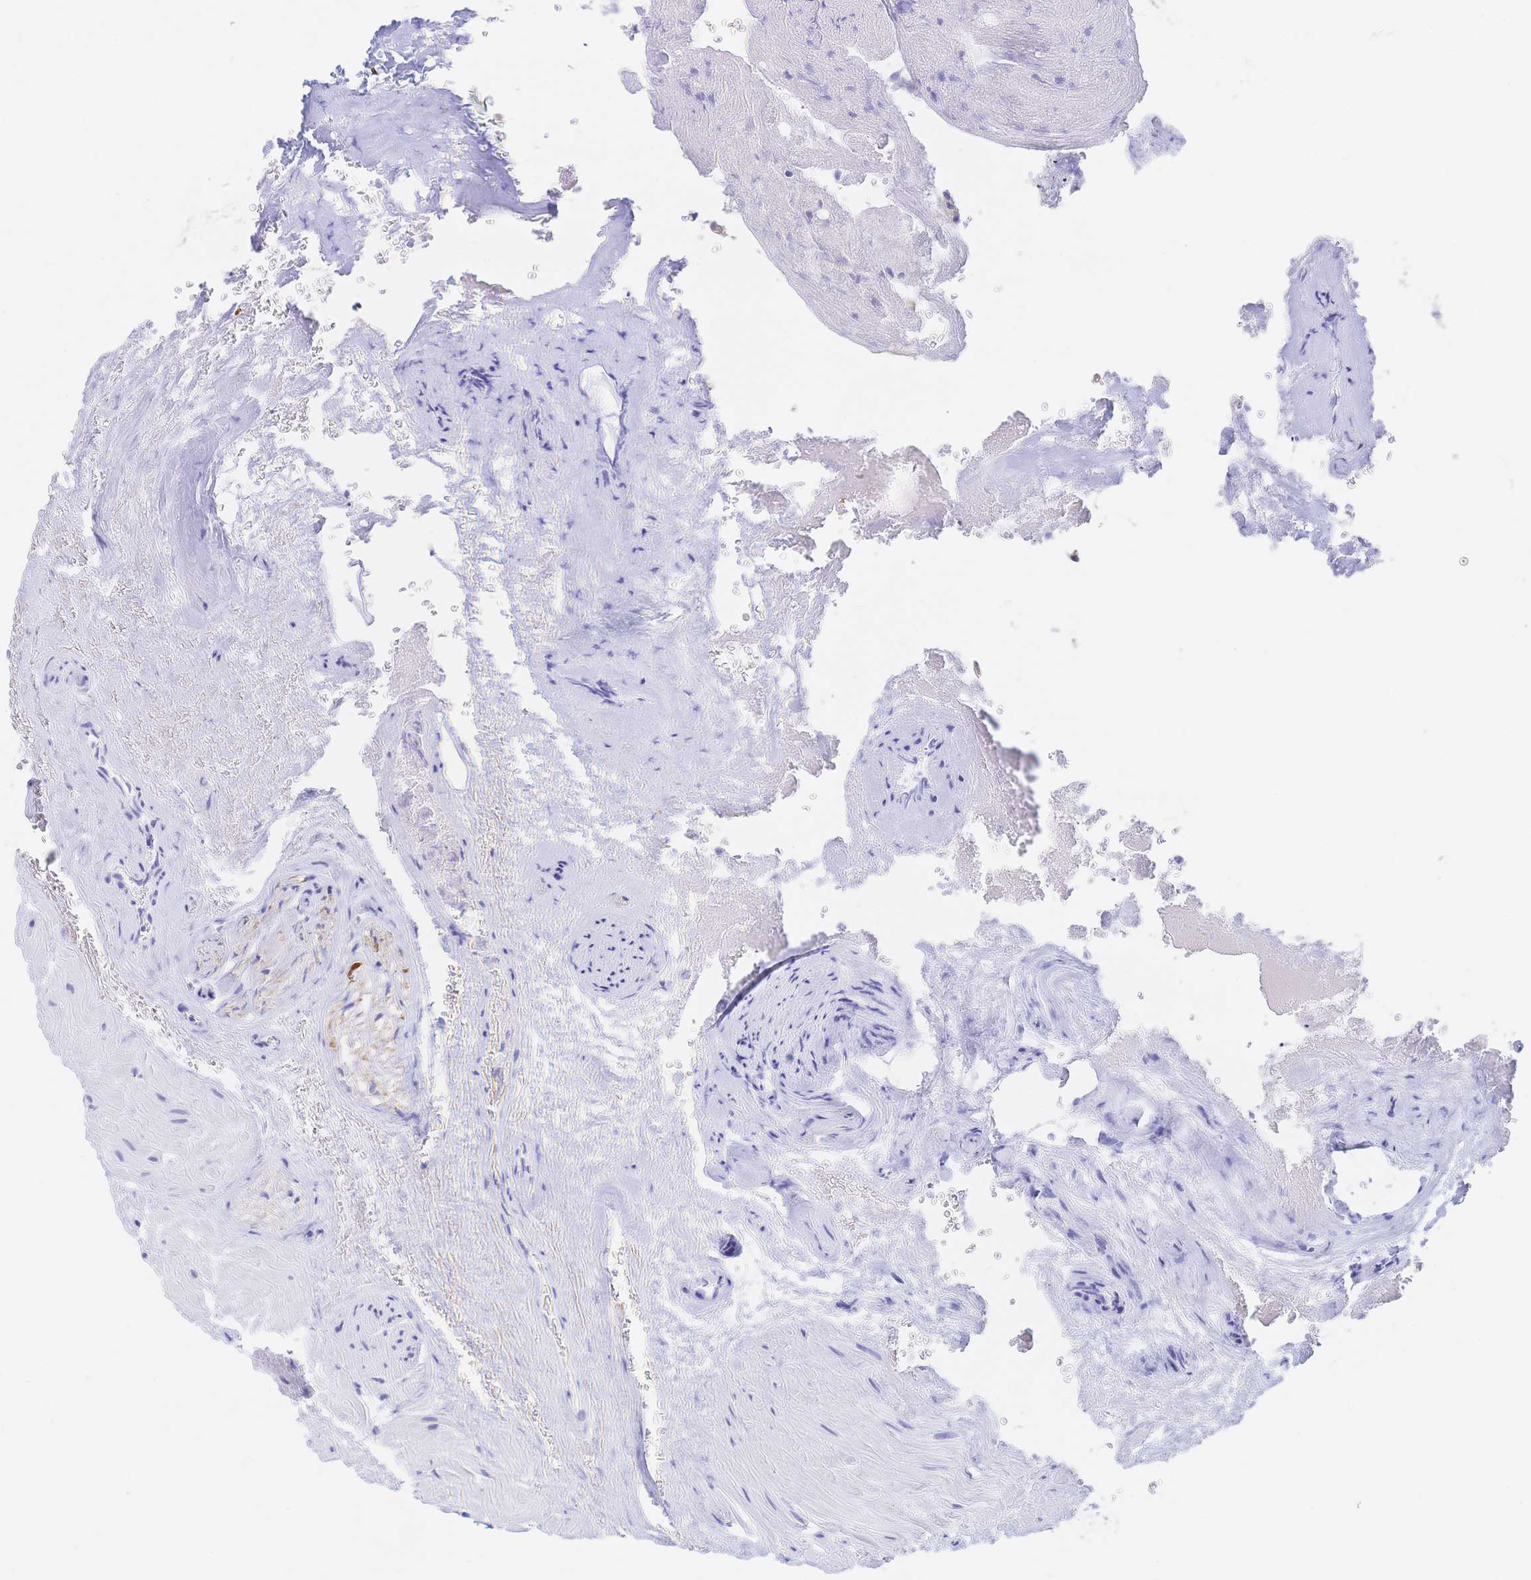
{"staining": {"intensity": "negative", "quantity": "none", "location": "none"}, "tissue": "seminal vesicle", "cell_type": "Glandular cells", "image_type": "normal", "snomed": [{"axis": "morphology", "description": "Normal tissue, NOS"}, {"axis": "topography", "description": "Seminal veicle"}], "caption": "IHC image of benign seminal vesicle: seminal vesicle stained with DAB demonstrates no significant protein staining in glandular cells. The staining is performed using DAB (3,3'-diaminobenzidine) brown chromogen with nuclei counter-stained in using hematoxylin.", "gene": "SIAH3", "patient": {"sex": "male", "age": 47}}